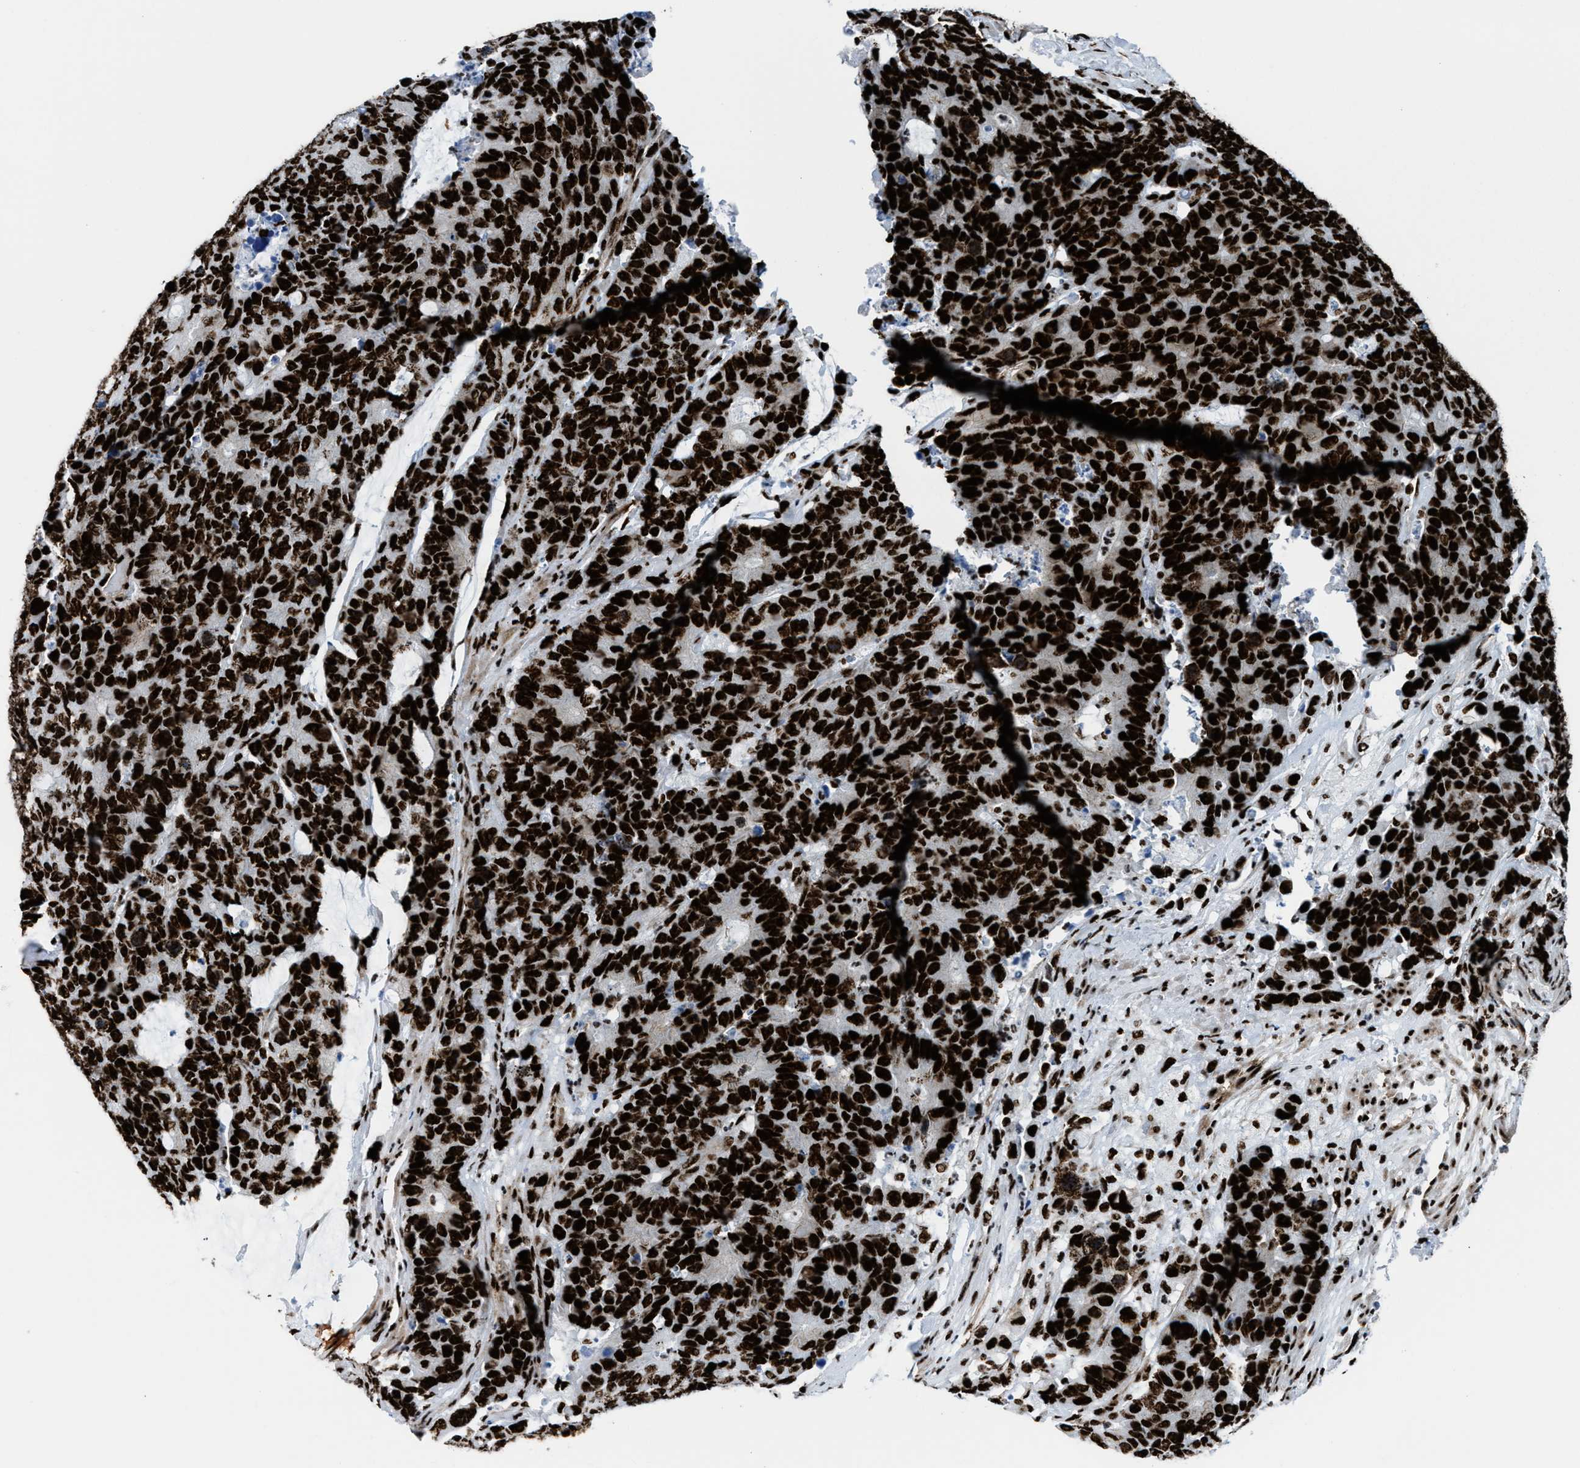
{"staining": {"intensity": "strong", "quantity": ">75%", "location": "nuclear"}, "tissue": "colorectal cancer", "cell_type": "Tumor cells", "image_type": "cancer", "snomed": [{"axis": "morphology", "description": "Adenocarcinoma, NOS"}, {"axis": "topography", "description": "Colon"}], "caption": "Immunohistochemistry (DAB) staining of colorectal adenocarcinoma reveals strong nuclear protein positivity in about >75% of tumor cells.", "gene": "NONO", "patient": {"sex": "female", "age": 86}}